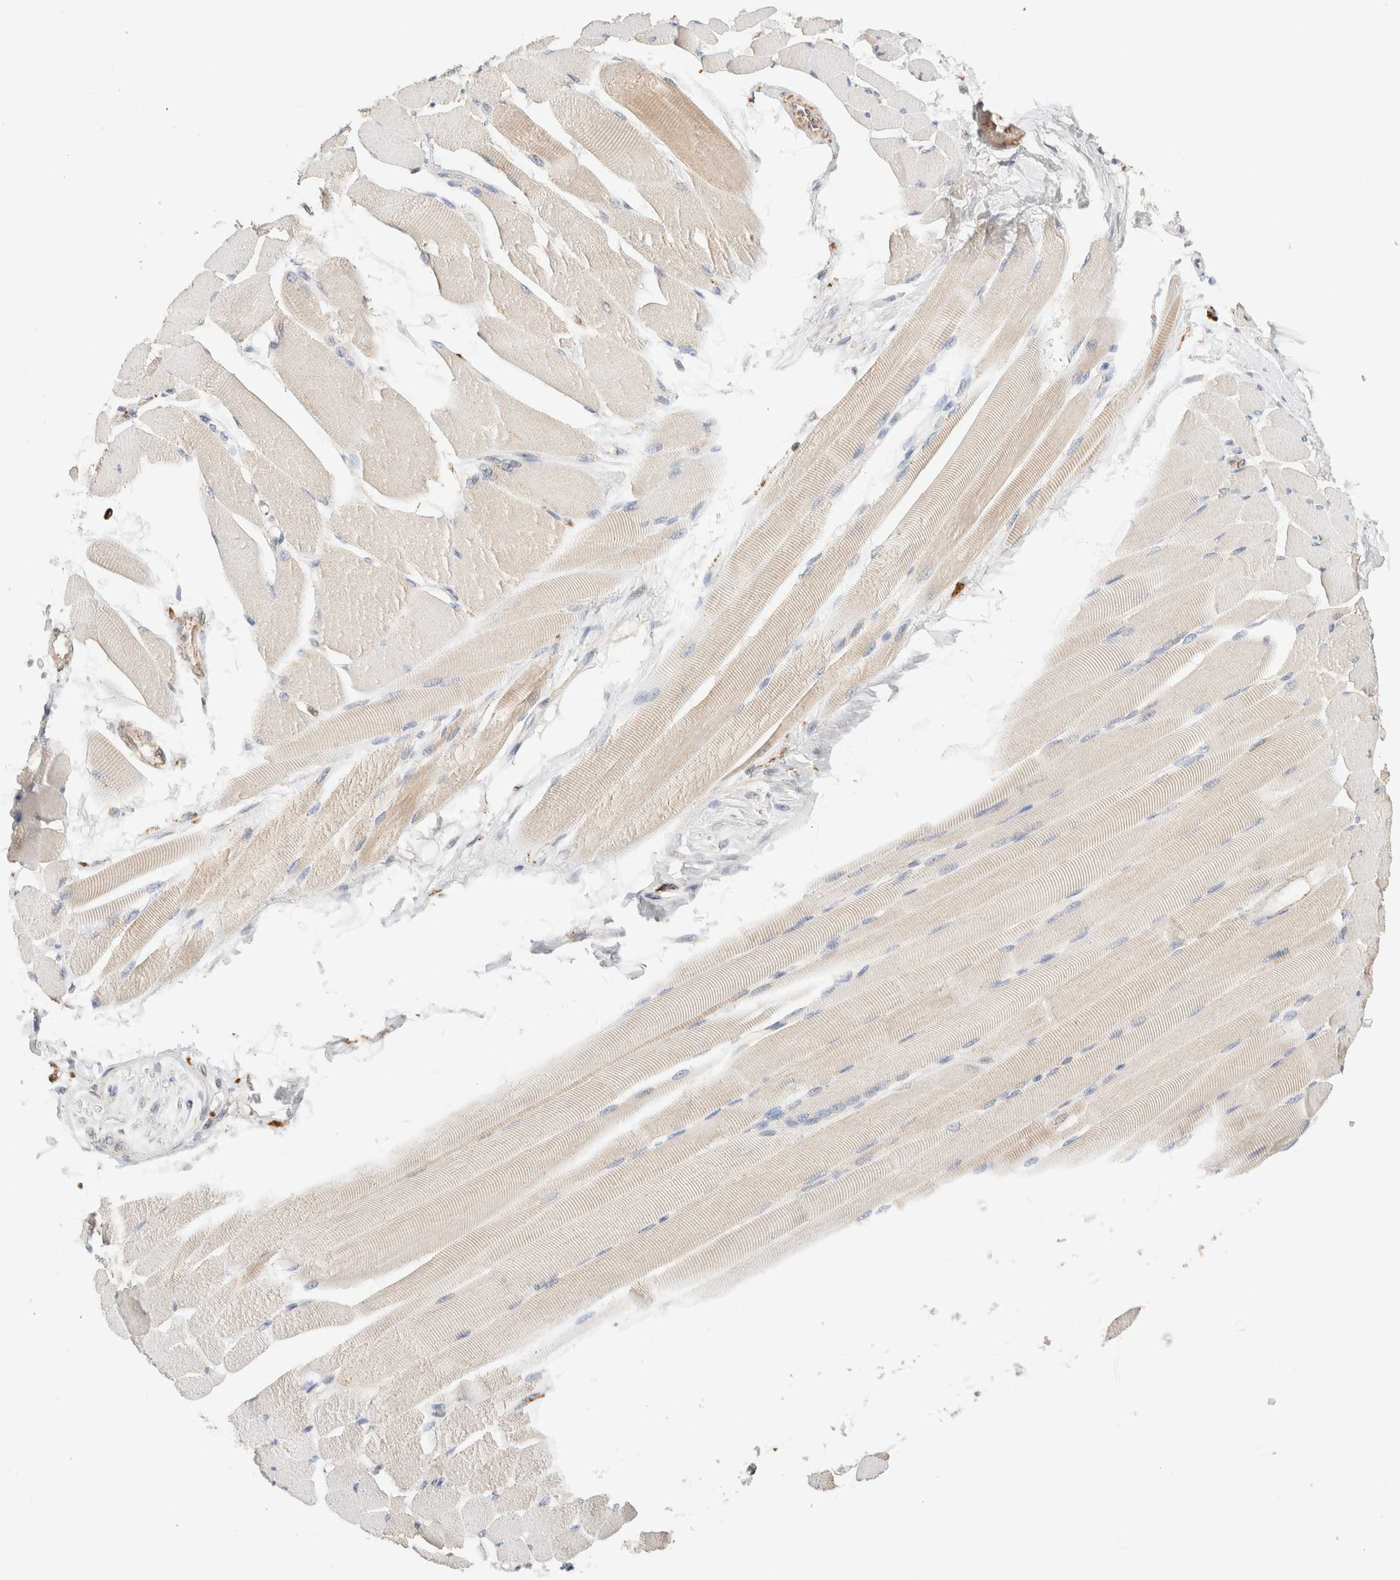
{"staining": {"intensity": "weak", "quantity": "25%-75%", "location": "cytoplasmic/membranous"}, "tissue": "skeletal muscle", "cell_type": "Myocytes", "image_type": "normal", "snomed": [{"axis": "morphology", "description": "Normal tissue, NOS"}, {"axis": "topography", "description": "Skeletal muscle"}, {"axis": "topography", "description": "Peripheral nerve tissue"}], "caption": "Unremarkable skeletal muscle was stained to show a protein in brown. There is low levels of weak cytoplasmic/membranous positivity in about 25%-75% of myocytes.", "gene": "RABEPK", "patient": {"sex": "female", "age": 84}}